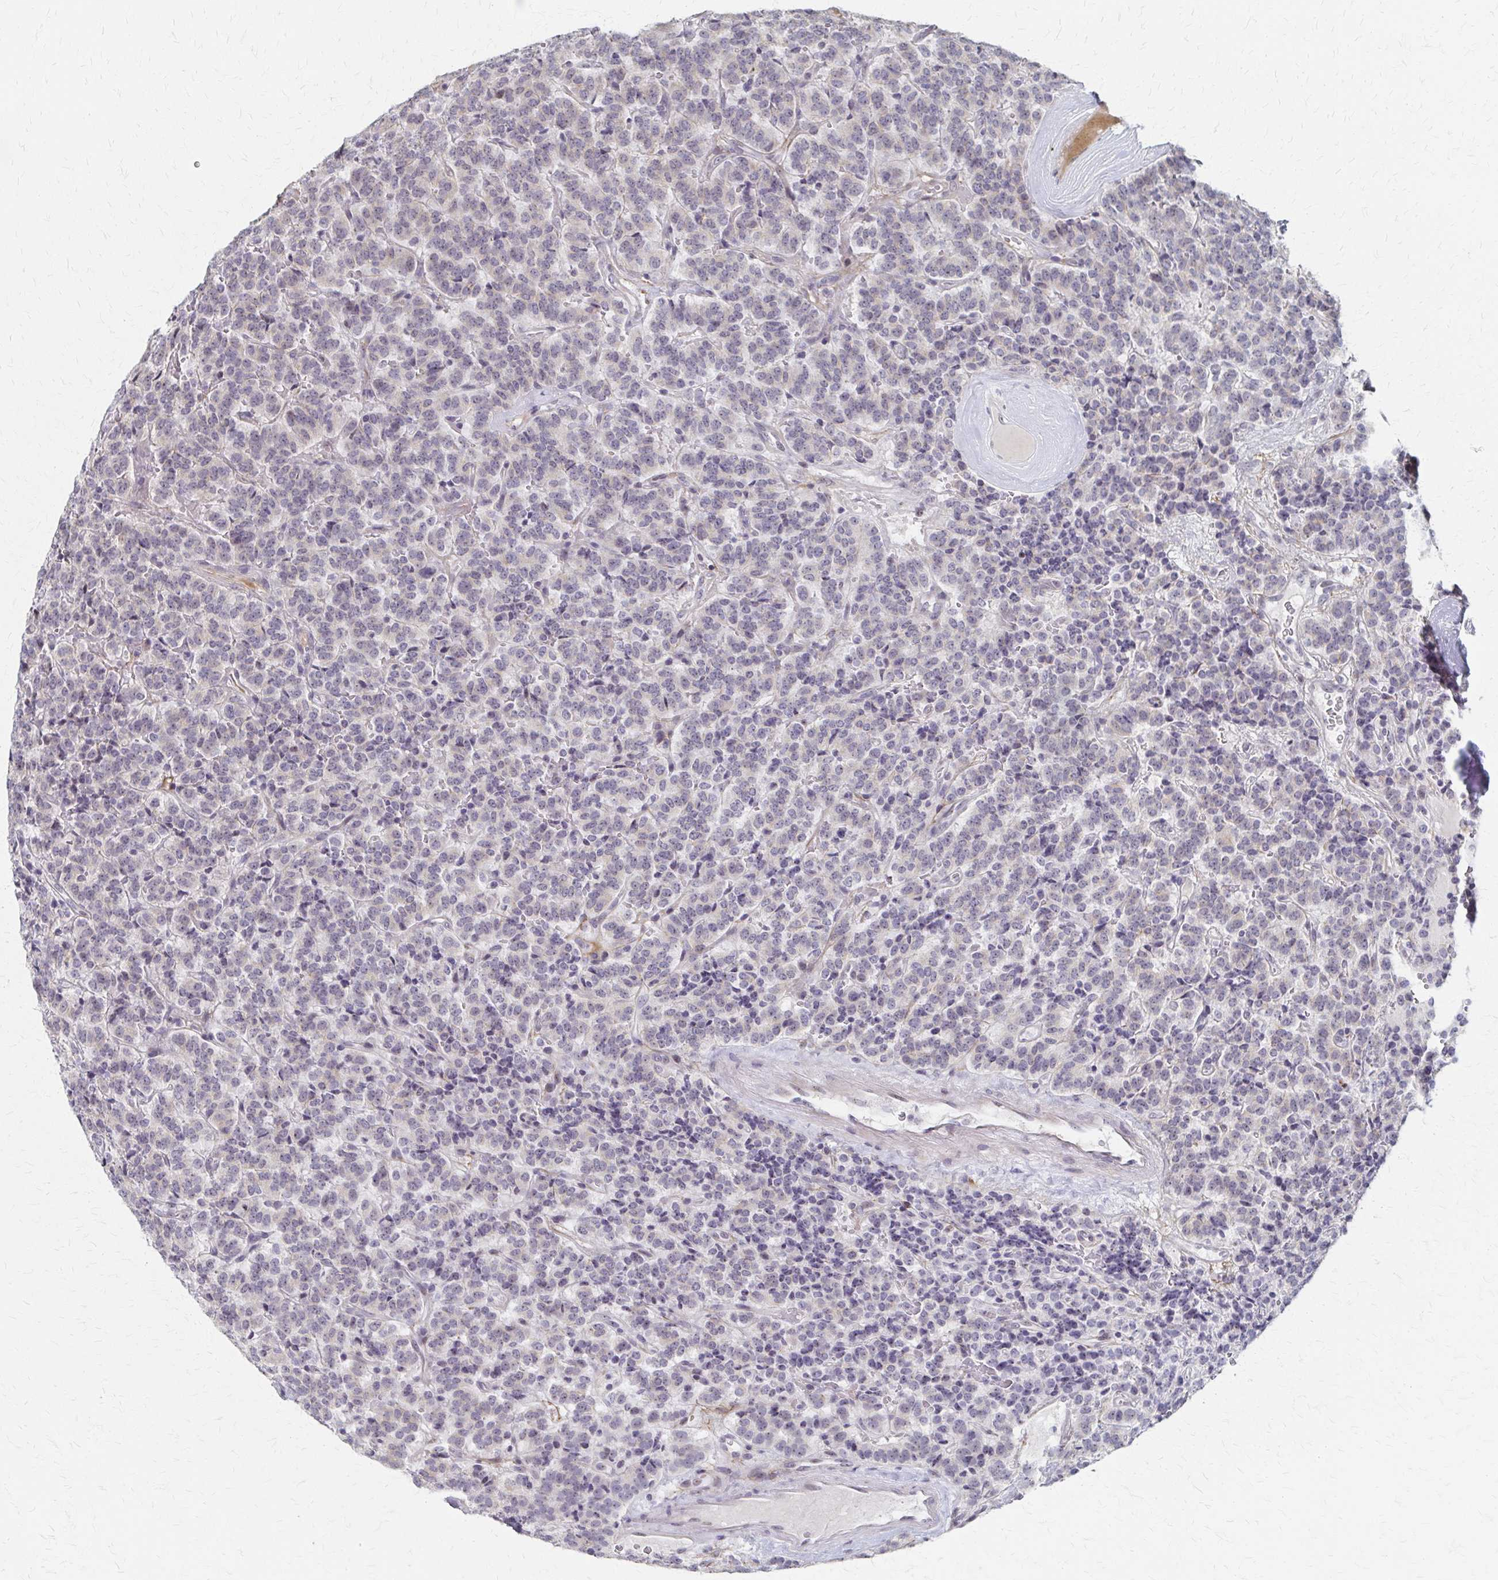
{"staining": {"intensity": "weak", "quantity": "<25%", "location": "nuclear"}, "tissue": "carcinoid", "cell_type": "Tumor cells", "image_type": "cancer", "snomed": [{"axis": "morphology", "description": "Carcinoid, malignant, NOS"}, {"axis": "topography", "description": "Pancreas"}], "caption": "Immunohistochemical staining of human carcinoid shows no significant expression in tumor cells.", "gene": "PES1", "patient": {"sex": "male", "age": 36}}